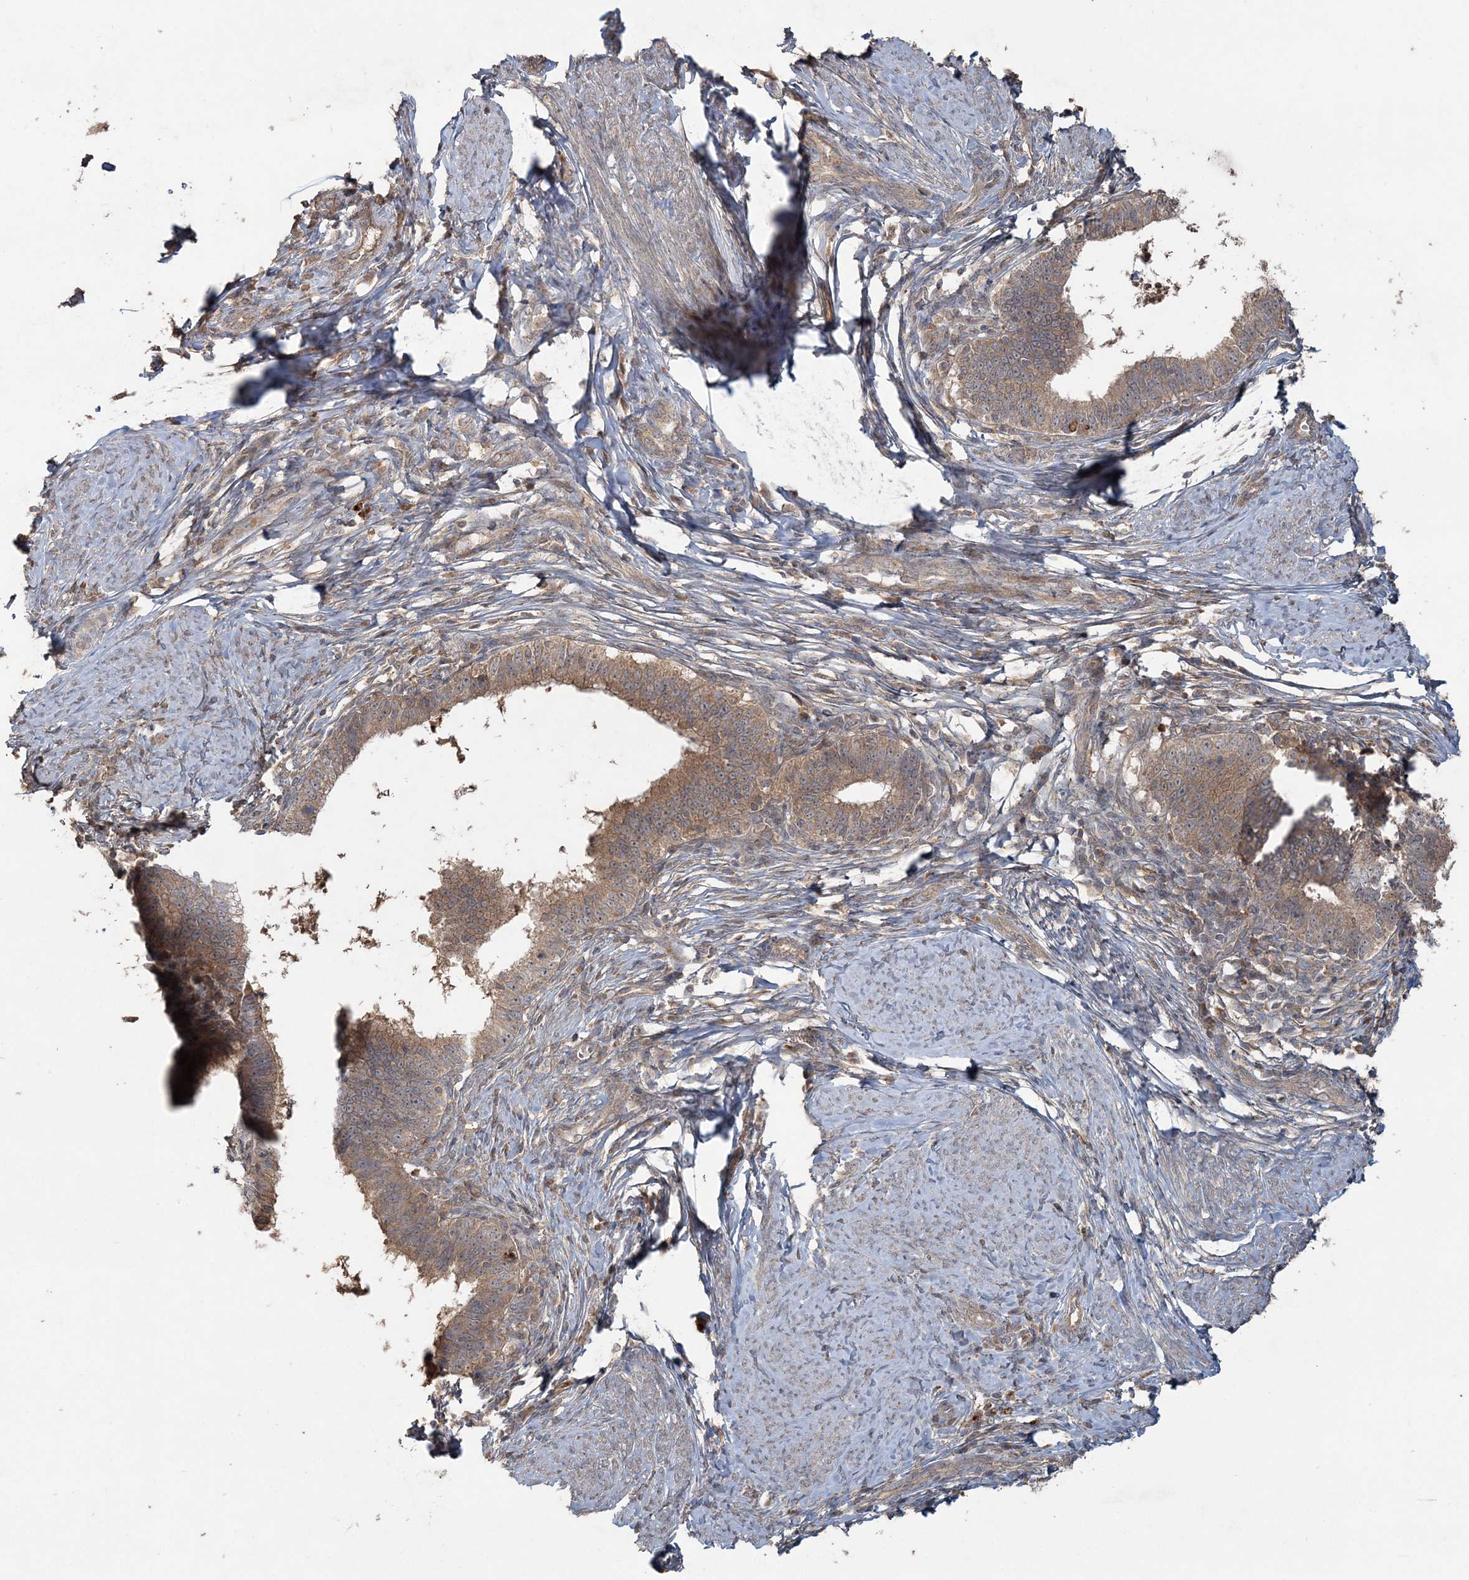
{"staining": {"intensity": "moderate", "quantity": ">75%", "location": "cytoplasmic/membranous"}, "tissue": "cervical cancer", "cell_type": "Tumor cells", "image_type": "cancer", "snomed": [{"axis": "morphology", "description": "Adenocarcinoma, NOS"}, {"axis": "topography", "description": "Cervix"}], "caption": "Immunohistochemistry staining of cervical cancer, which demonstrates medium levels of moderate cytoplasmic/membranous positivity in about >75% of tumor cells indicating moderate cytoplasmic/membranous protein staining. The staining was performed using DAB (3,3'-diaminobenzidine) (brown) for protein detection and nuclei were counterstained in hematoxylin (blue).", "gene": "SPRY1", "patient": {"sex": "female", "age": 36}}